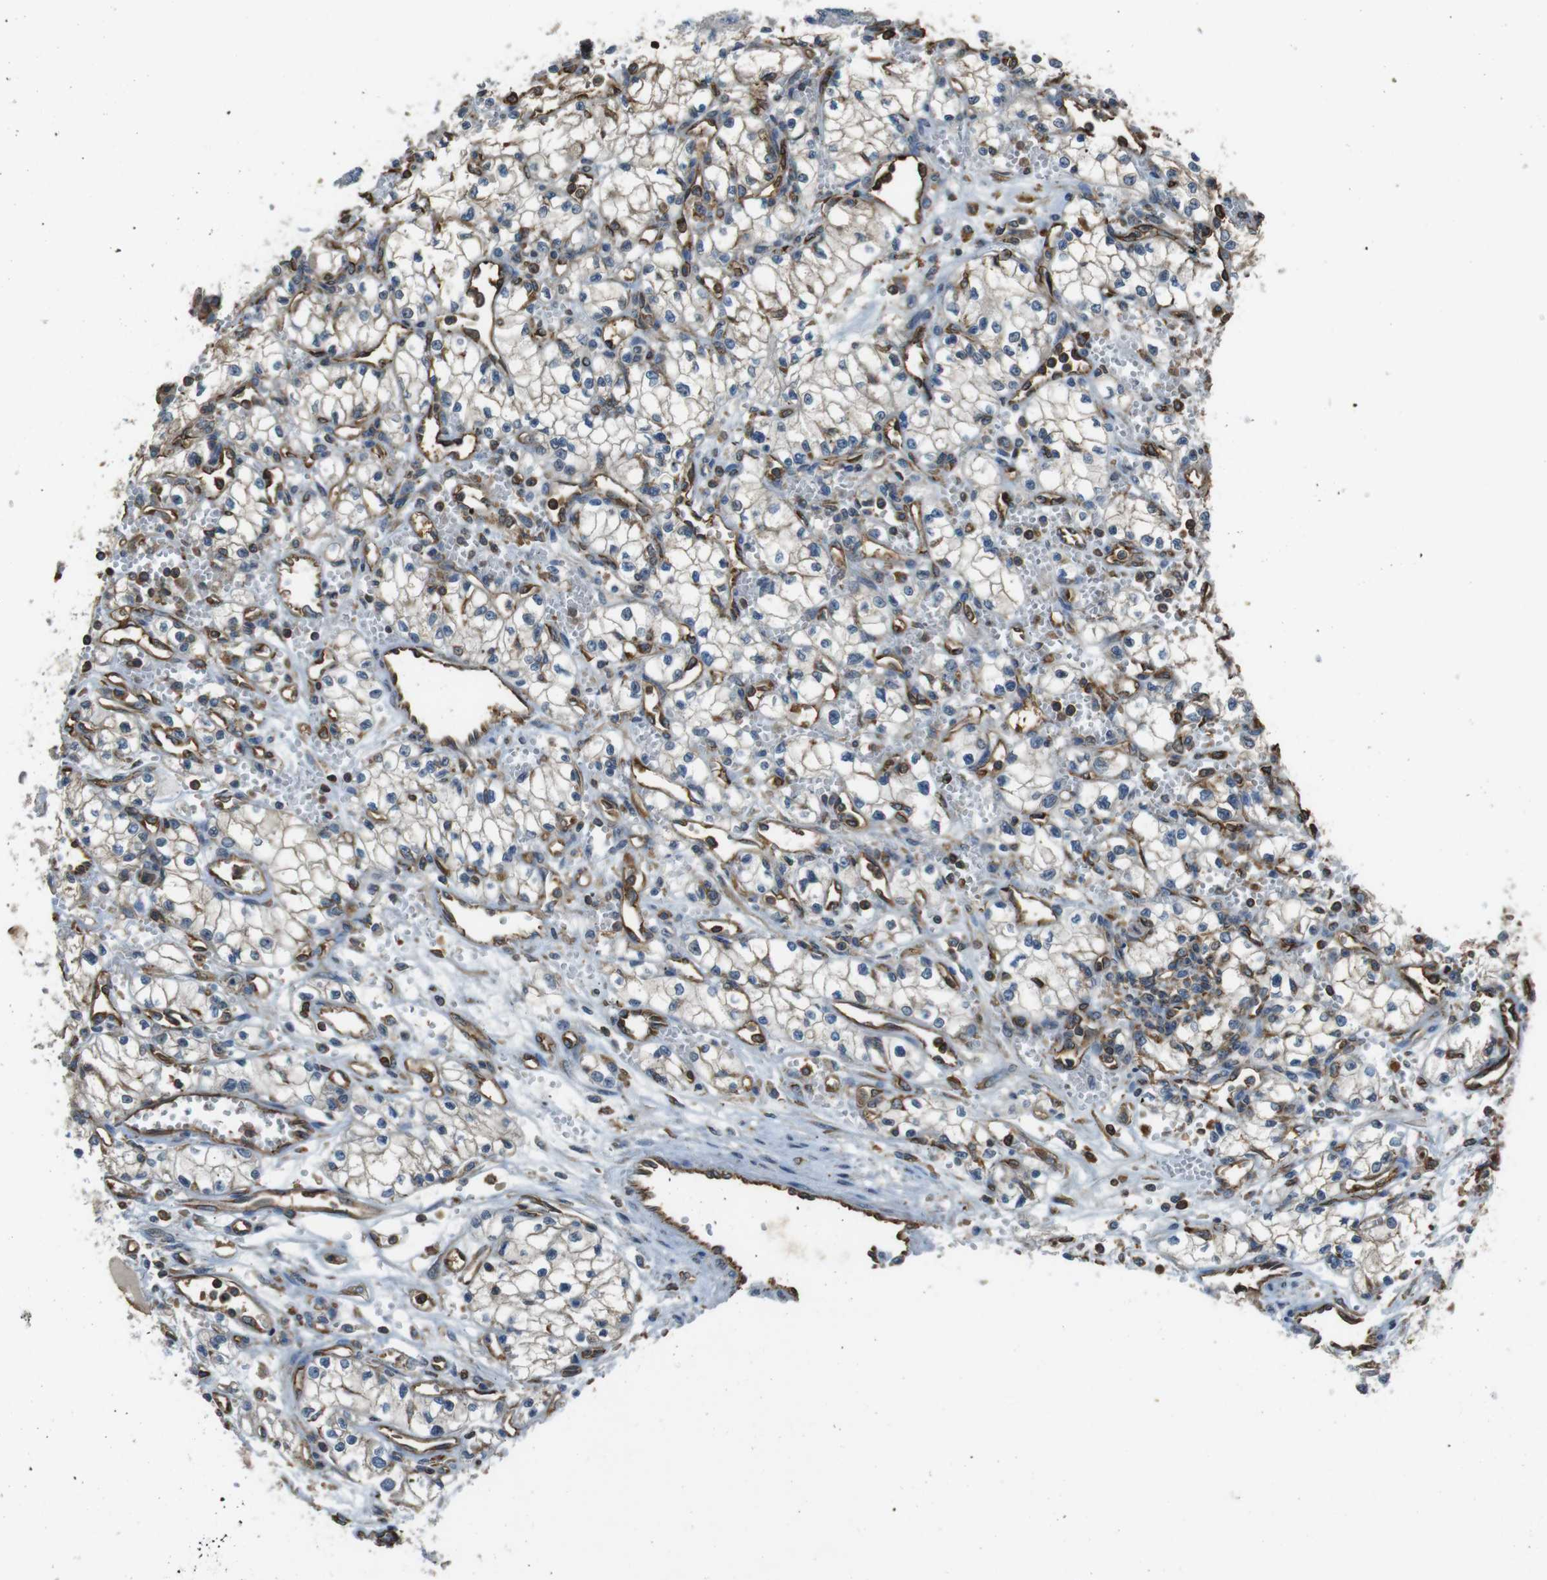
{"staining": {"intensity": "weak", "quantity": "<25%", "location": "cytoplasmic/membranous"}, "tissue": "renal cancer", "cell_type": "Tumor cells", "image_type": "cancer", "snomed": [{"axis": "morphology", "description": "Normal tissue, NOS"}, {"axis": "morphology", "description": "Adenocarcinoma, NOS"}, {"axis": "topography", "description": "Kidney"}], "caption": "The image demonstrates no staining of tumor cells in renal adenocarcinoma. (DAB immunohistochemistry (IHC), high magnification).", "gene": "FCAR", "patient": {"sex": "male", "age": 59}}